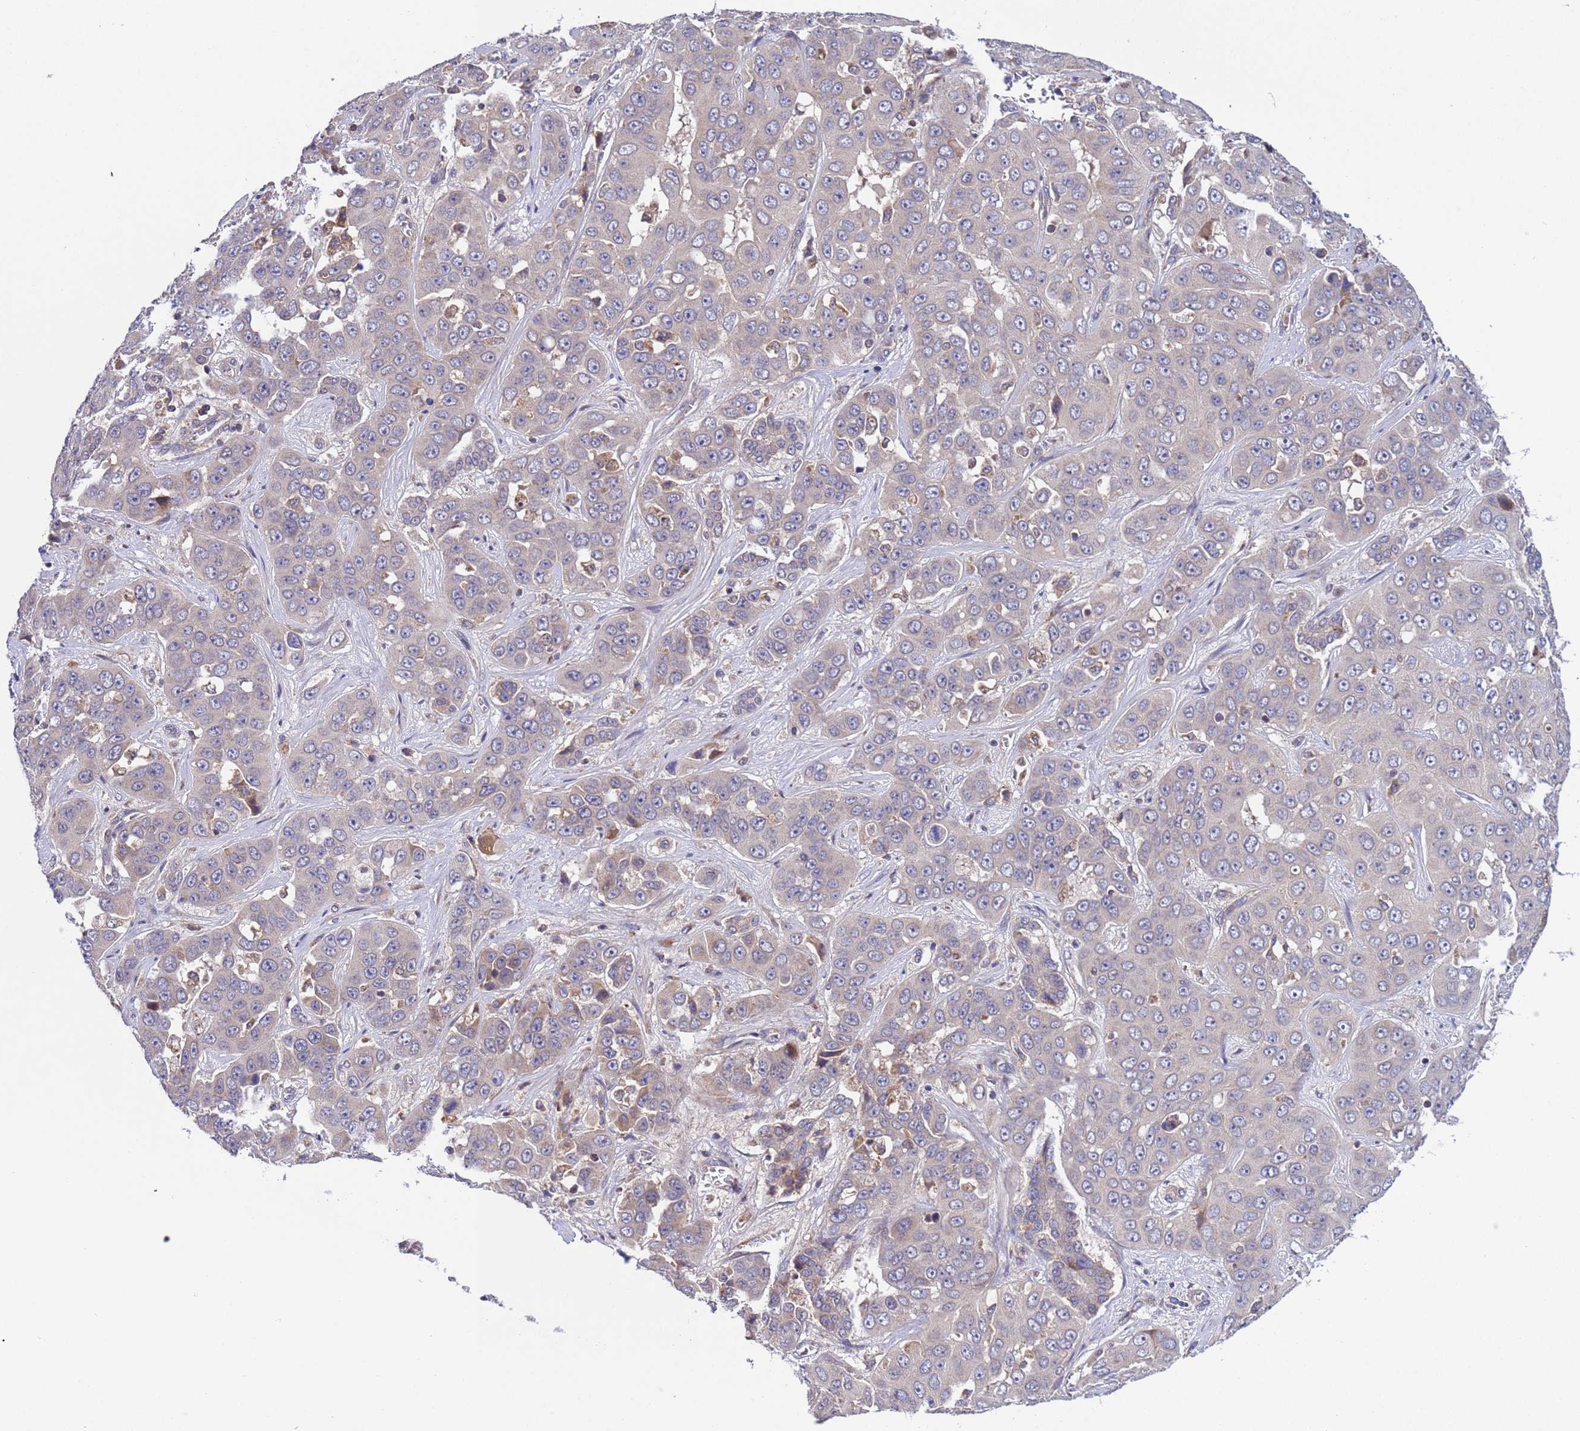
{"staining": {"intensity": "negative", "quantity": "none", "location": "none"}, "tissue": "liver cancer", "cell_type": "Tumor cells", "image_type": "cancer", "snomed": [{"axis": "morphology", "description": "Cholangiocarcinoma"}, {"axis": "topography", "description": "Liver"}], "caption": "Tumor cells are negative for brown protein staining in liver cancer (cholangiocarcinoma). Brightfield microscopy of IHC stained with DAB (3,3'-diaminobenzidine) (brown) and hematoxylin (blue), captured at high magnification.", "gene": "PARP16", "patient": {"sex": "female", "age": 52}}